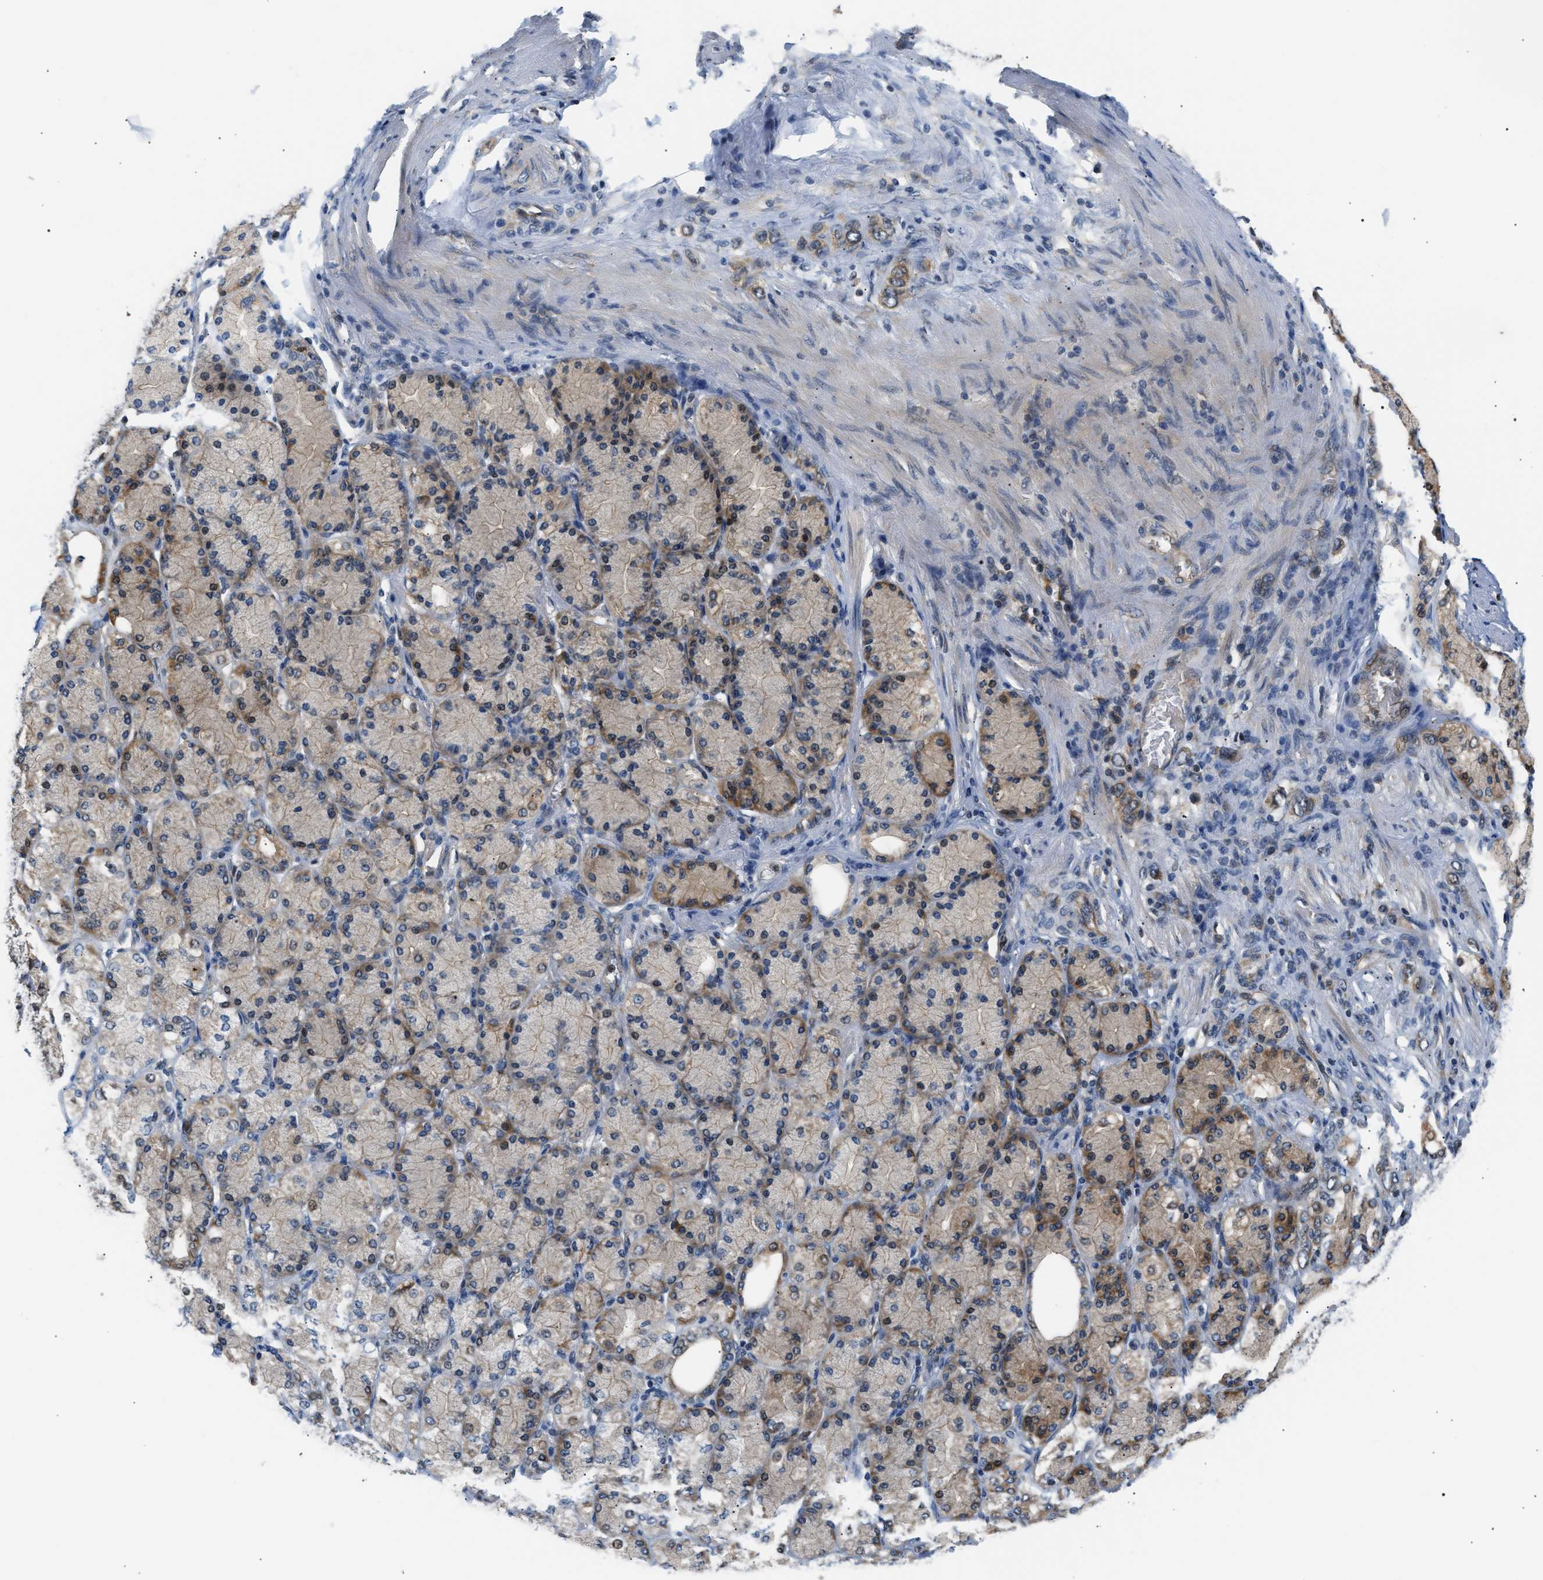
{"staining": {"intensity": "weak", "quantity": ">75%", "location": "cytoplasmic/membranous"}, "tissue": "stomach cancer", "cell_type": "Tumor cells", "image_type": "cancer", "snomed": [{"axis": "morphology", "description": "Normal tissue, NOS"}, {"axis": "morphology", "description": "Adenocarcinoma, NOS"}, {"axis": "morphology", "description": "Adenocarcinoma, High grade"}, {"axis": "topography", "description": "Stomach, upper"}, {"axis": "topography", "description": "Stomach"}], "caption": "Tumor cells exhibit low levels of weak cytoplasmic/membranous positivity in approximately >75% of cells in adenocarcinoma (stomach).", "gene": "TNIP2", "patient": {"sex": "female", "age": 65}}